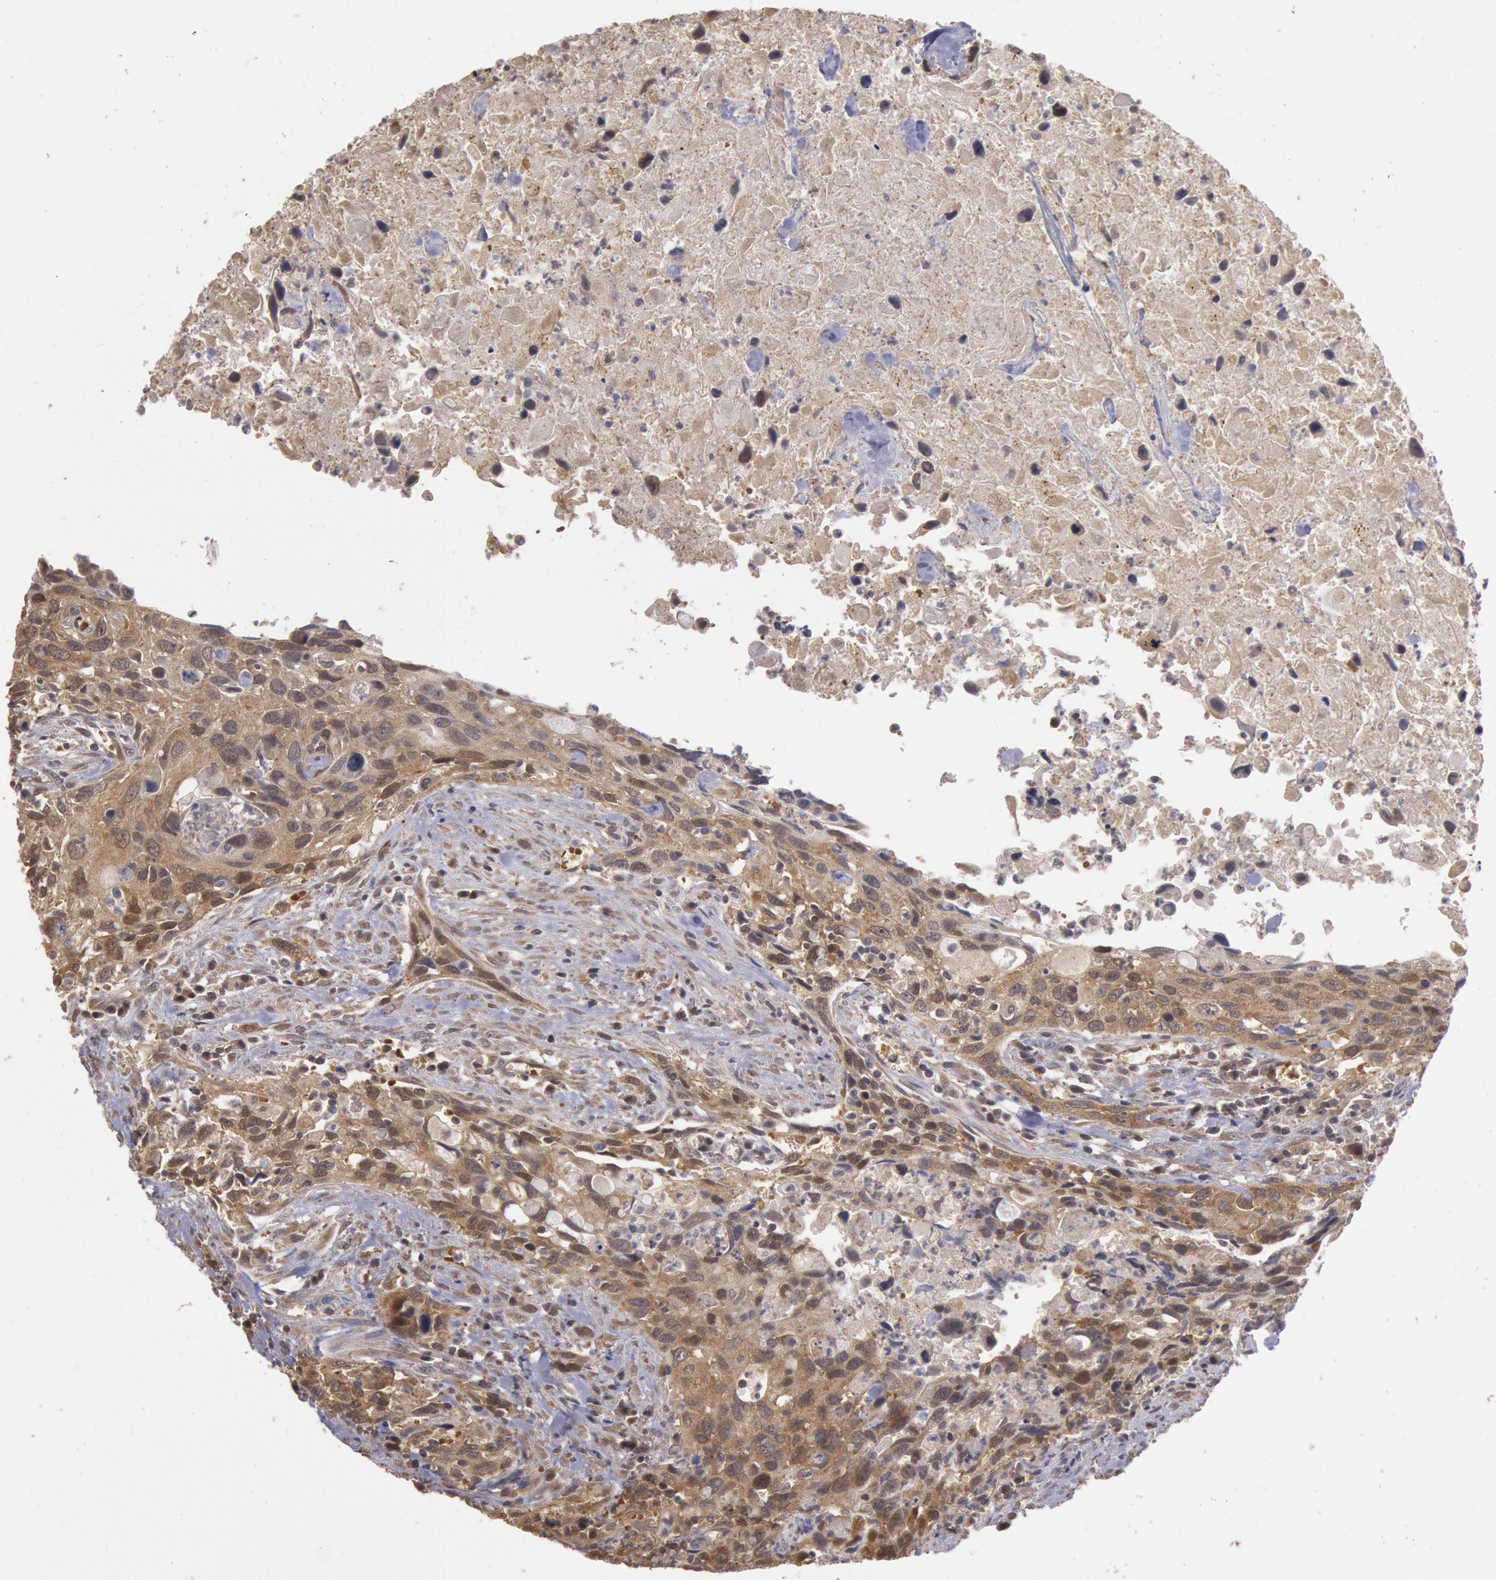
{"staining": {"intensity": "moderate", "quantity": ">75%", "location": "cytoplasmic/membranous"}, "tissue": "urothelial cancer", "cell_type": "Tumor cells", "image_type": "cancer", "snomed": [{"axis": "morphology", "description": "Urothelial carcinoma, High grade"}, {"axis": "topography", "description": "Urinary bladder"}], "caption": "High-magnification brightfield microscopy of urothelial cancer stained with DAB (3,3'-diaminobenzidine) (brown) and counterstained with hematoxylin (blue). tumor cells exhibit moderate cytoplasmic/membranous expression is appreciated in about>75% of cells. Using DAB (brown) and hematoxylin (blue) stains, captured at high magnification using brightfield microscopy.", "gene": "USP14", "patient": {"sex": "male", "age": 71}}